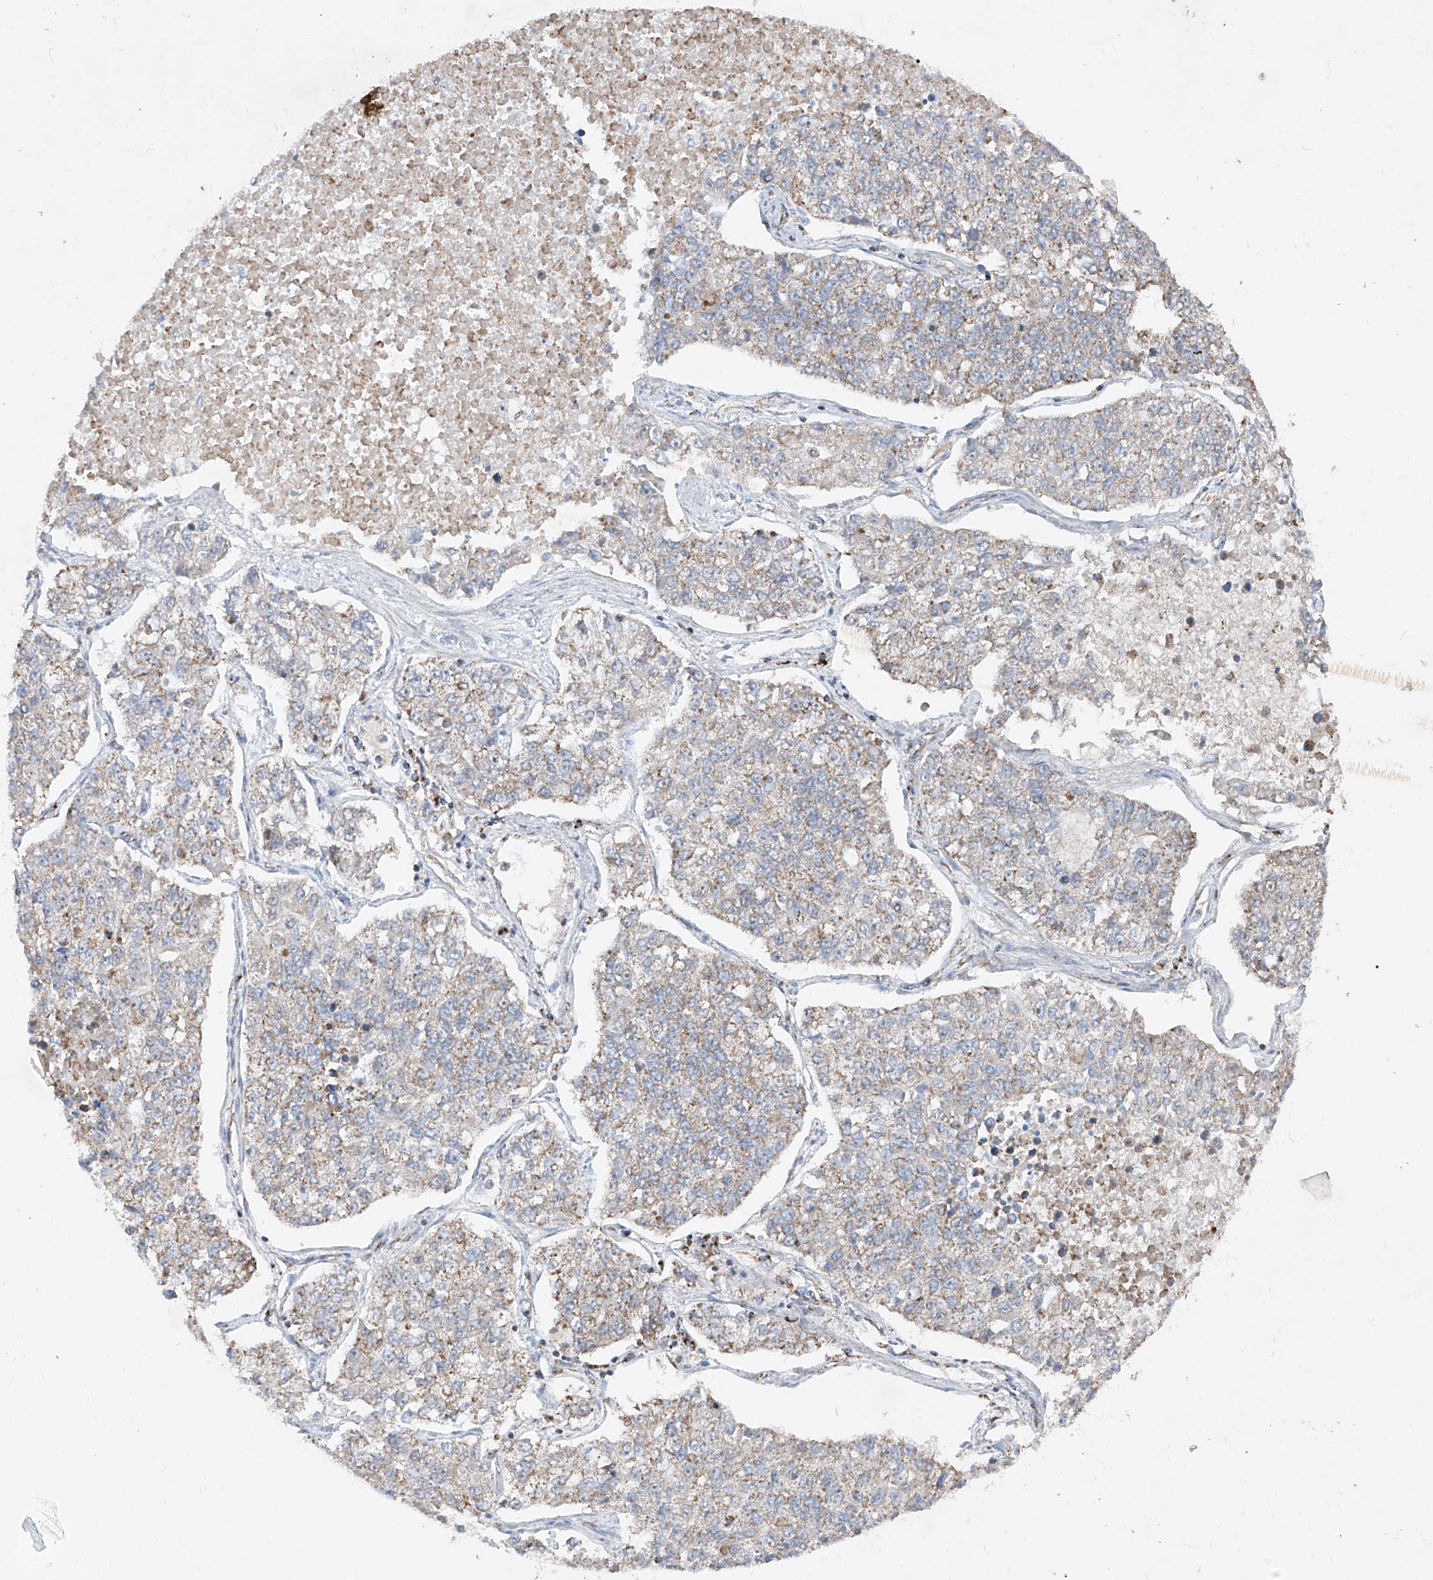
{"staining": {"intensity": "weak", "quantity": "25%-75%", "location": "cytoplasmic/membranous"}, "tissue": "lung cancer", "cell_type": "Tumor cells", "image_type": "cancer", "snomed": [{"axis": "morphology", "description": "Adenocarcinoma, NOS"}, {"axis": "topography", "description": "Lung"}], "caption": "A low amount of weak cytoplasmic/membranous positivity is present in approximately 25%-75% of tumor cells in adenocarcinoma (lung) tissue. (DAB IHC with brightfield microscopy, high magnification).", "gene": "NDUFB3", "patient": {"sex": "male", "age": 49}}